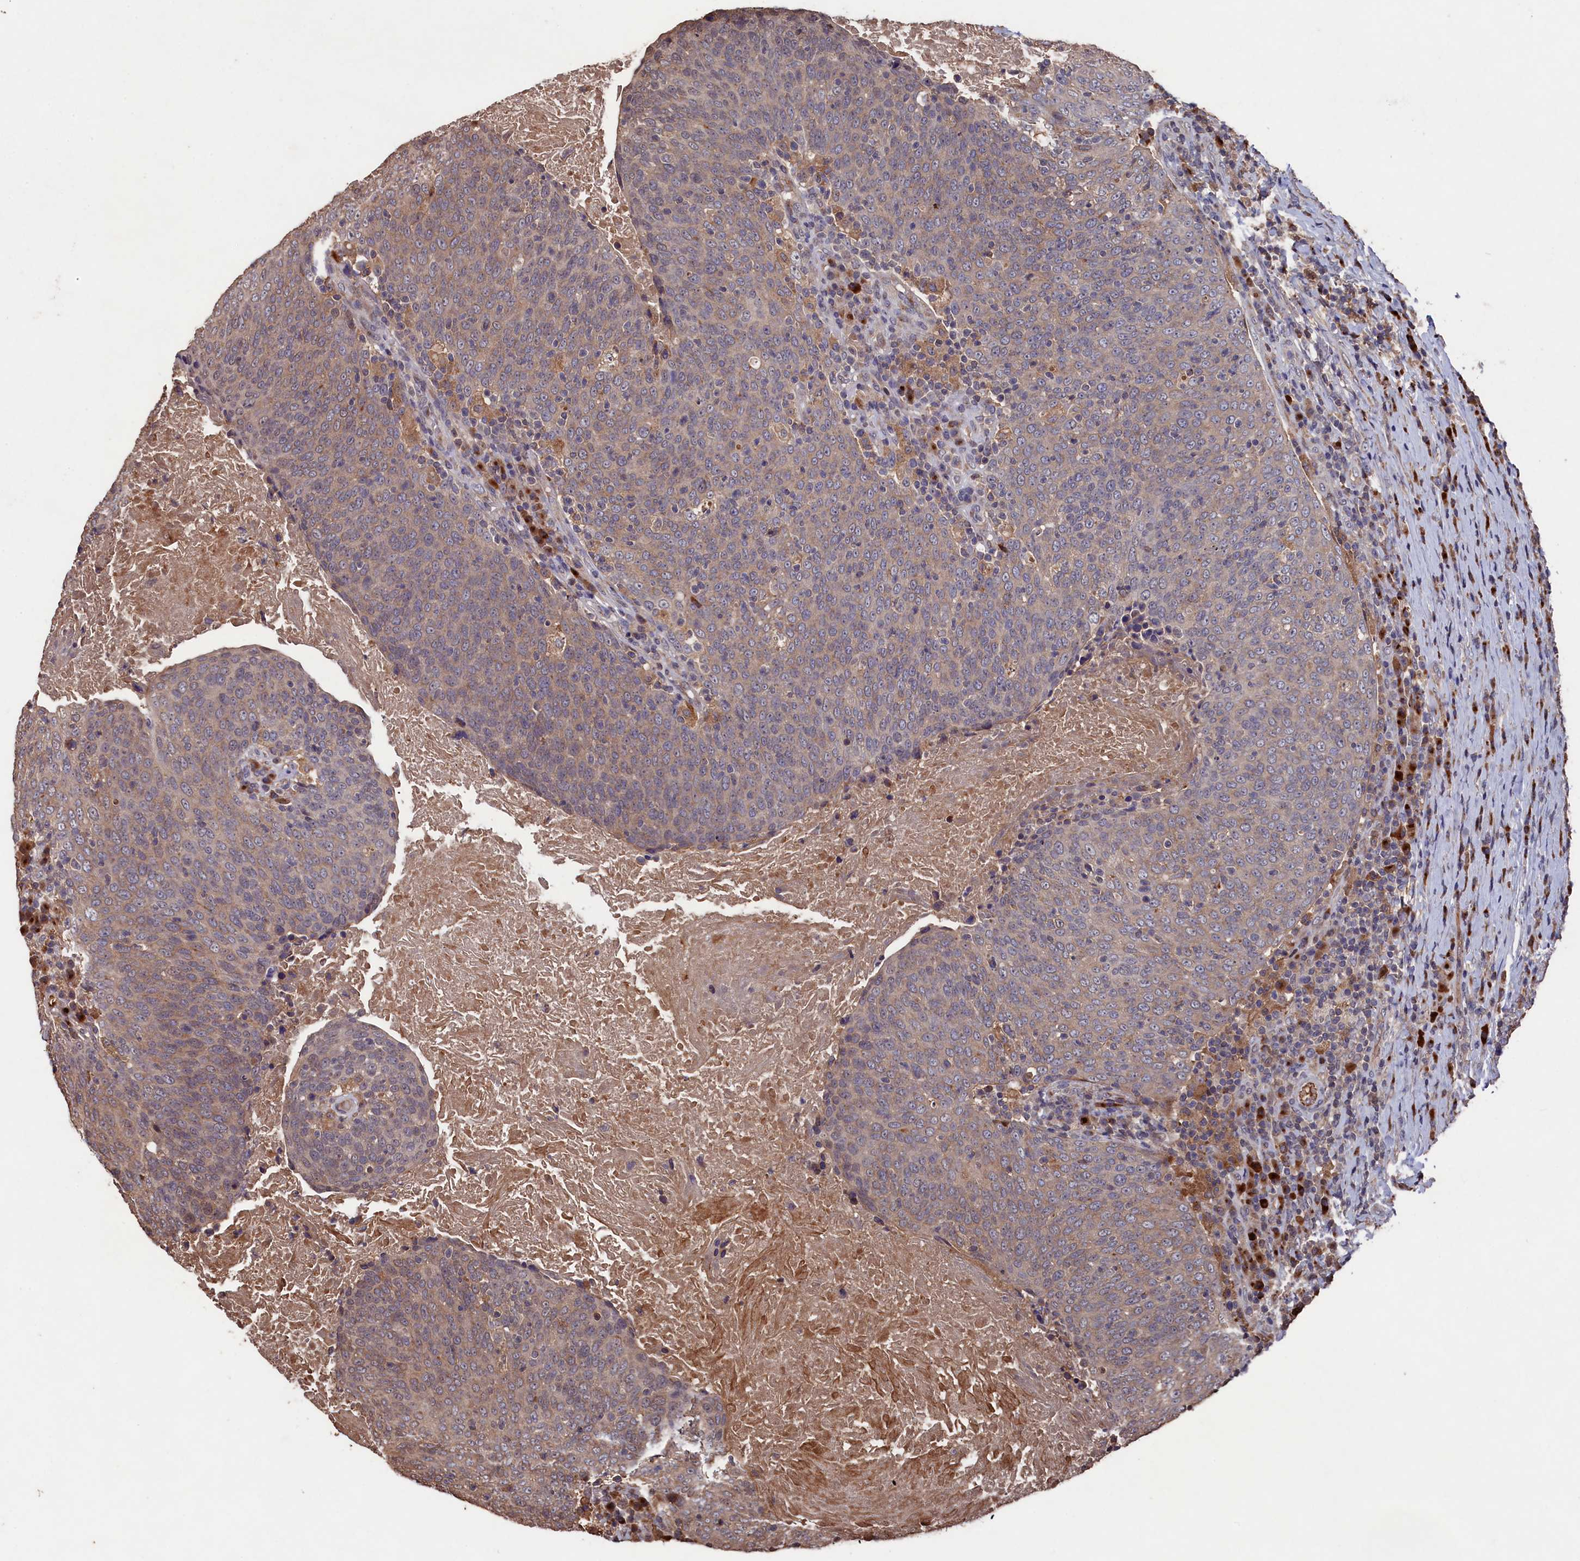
{"staining": {"intensity": "weak", "quantity": "25%-75%", "location": "cytoplasmic/membranous"}, "tissue": "head and neck cancer", "cell_type": "Tumor cells", "image_type": "cancer", "snomed": [{"axis": "morphology", "description": "Squamous cell carcinoma, NOS"}, {"axis": "morphology", "description": "Squamous cell carcinoma, metastatic, NOS"}, {"axis": "topography", "description": "Lymph node"}, {"axis": "topography", "description": "Head-Neck"}], "caption": "Tumor cells demonstrate low levels of weak cytoplasmic/membranous positivity in about 25%-75% of cells in human head and neck metastatic squamous cell carcinoma.", "gene": "NAA60", "patient": {"sex": "male", "age": 62}}